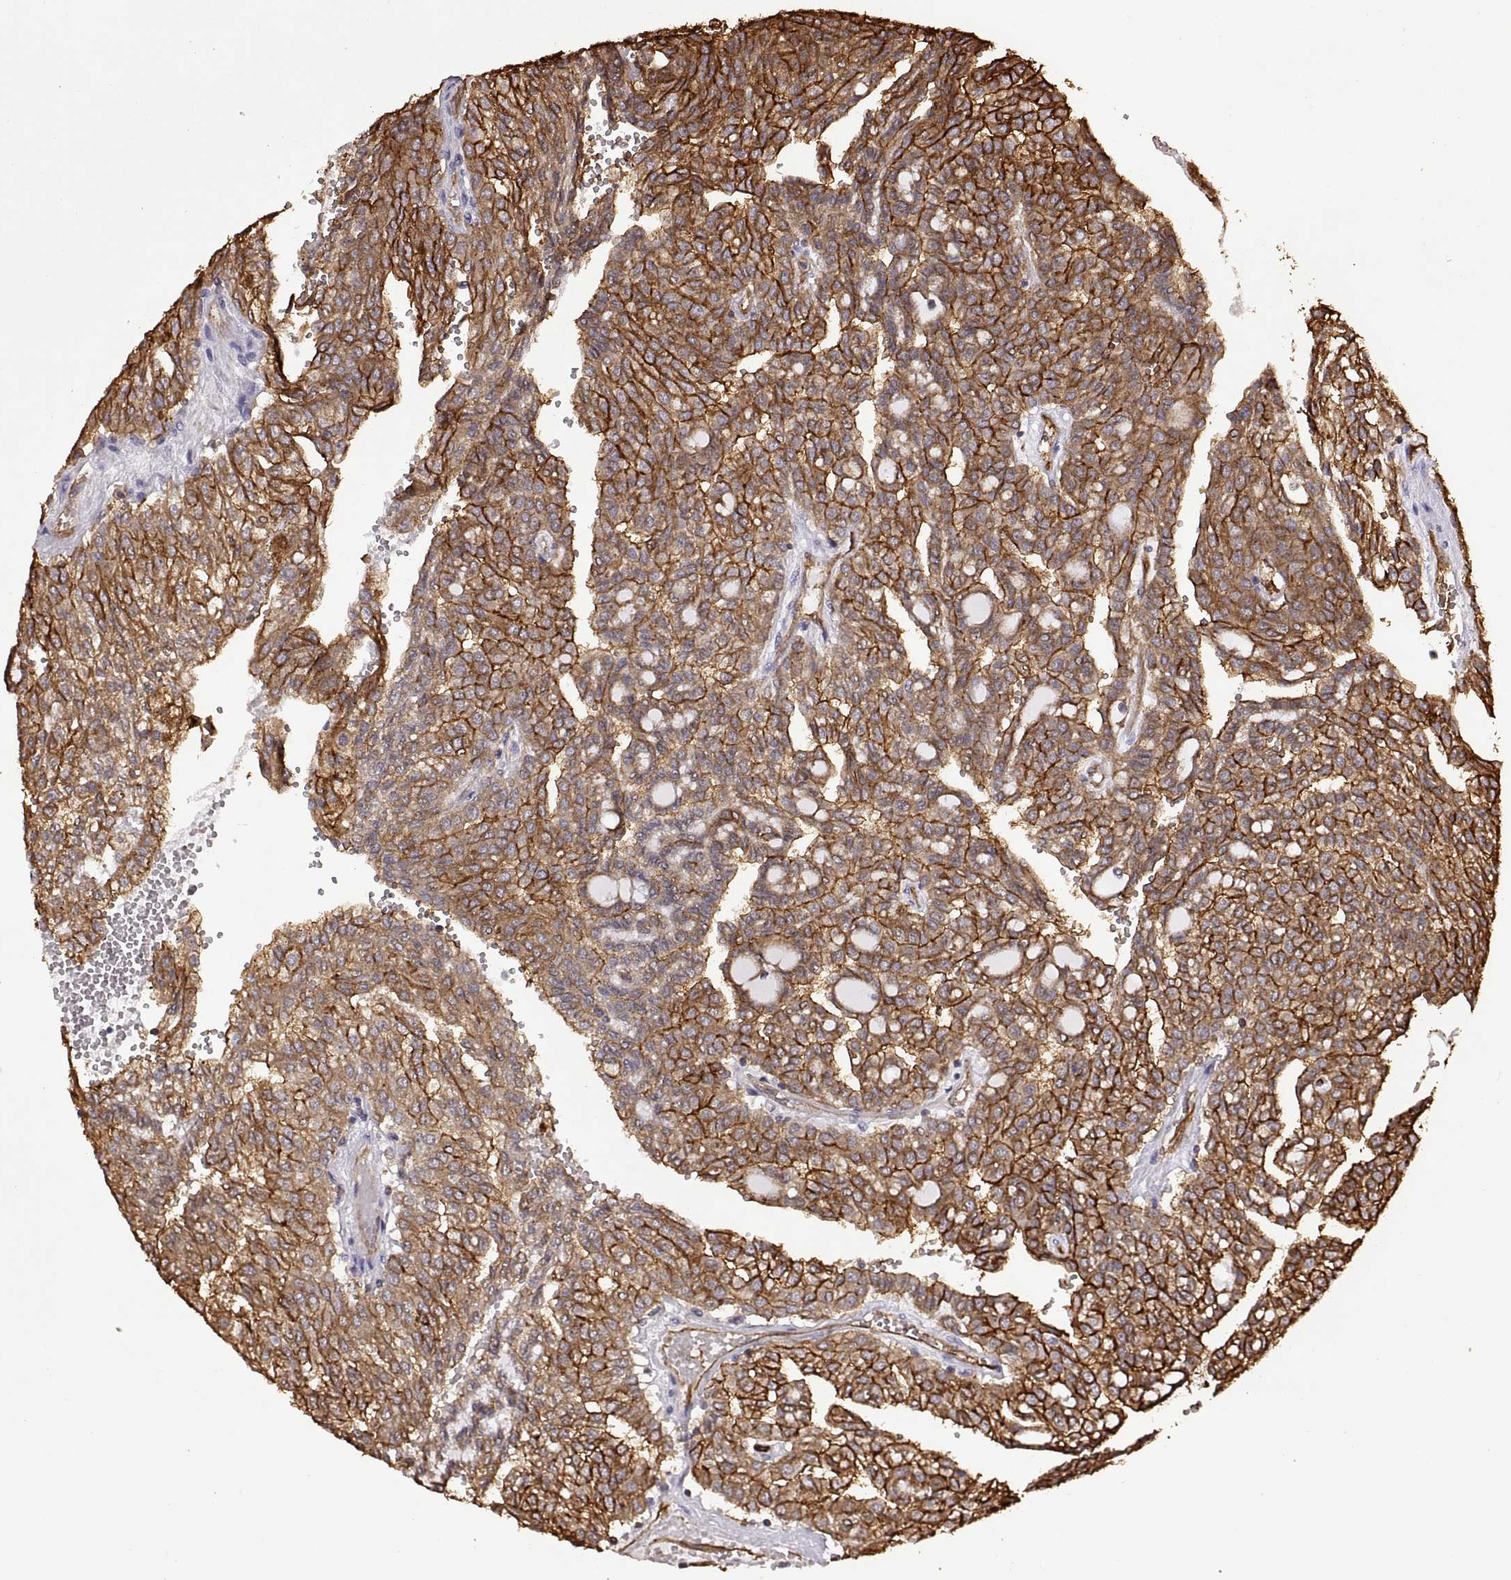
{"staining": {"intensity": "strong", "quantity": ">75%", "location": "cytoplasmic/membranous"}, "tissue": "renal cancer", "cell_type": "Tumor cells", "image_type": "cancer", "snomed": [{"axis": "morphology", "description": "Adenocarcinoma, NOS"}, {"axis": "topography", "description": "Kidney"}], "caption": "This photomicrograph shows IHC staining of renal cancer, with high strong cytoplasmic/membranous positivity in about >75% of tumor cells.", "gene": "S100A10", "patient": {"sex": "male", "age": 63}}